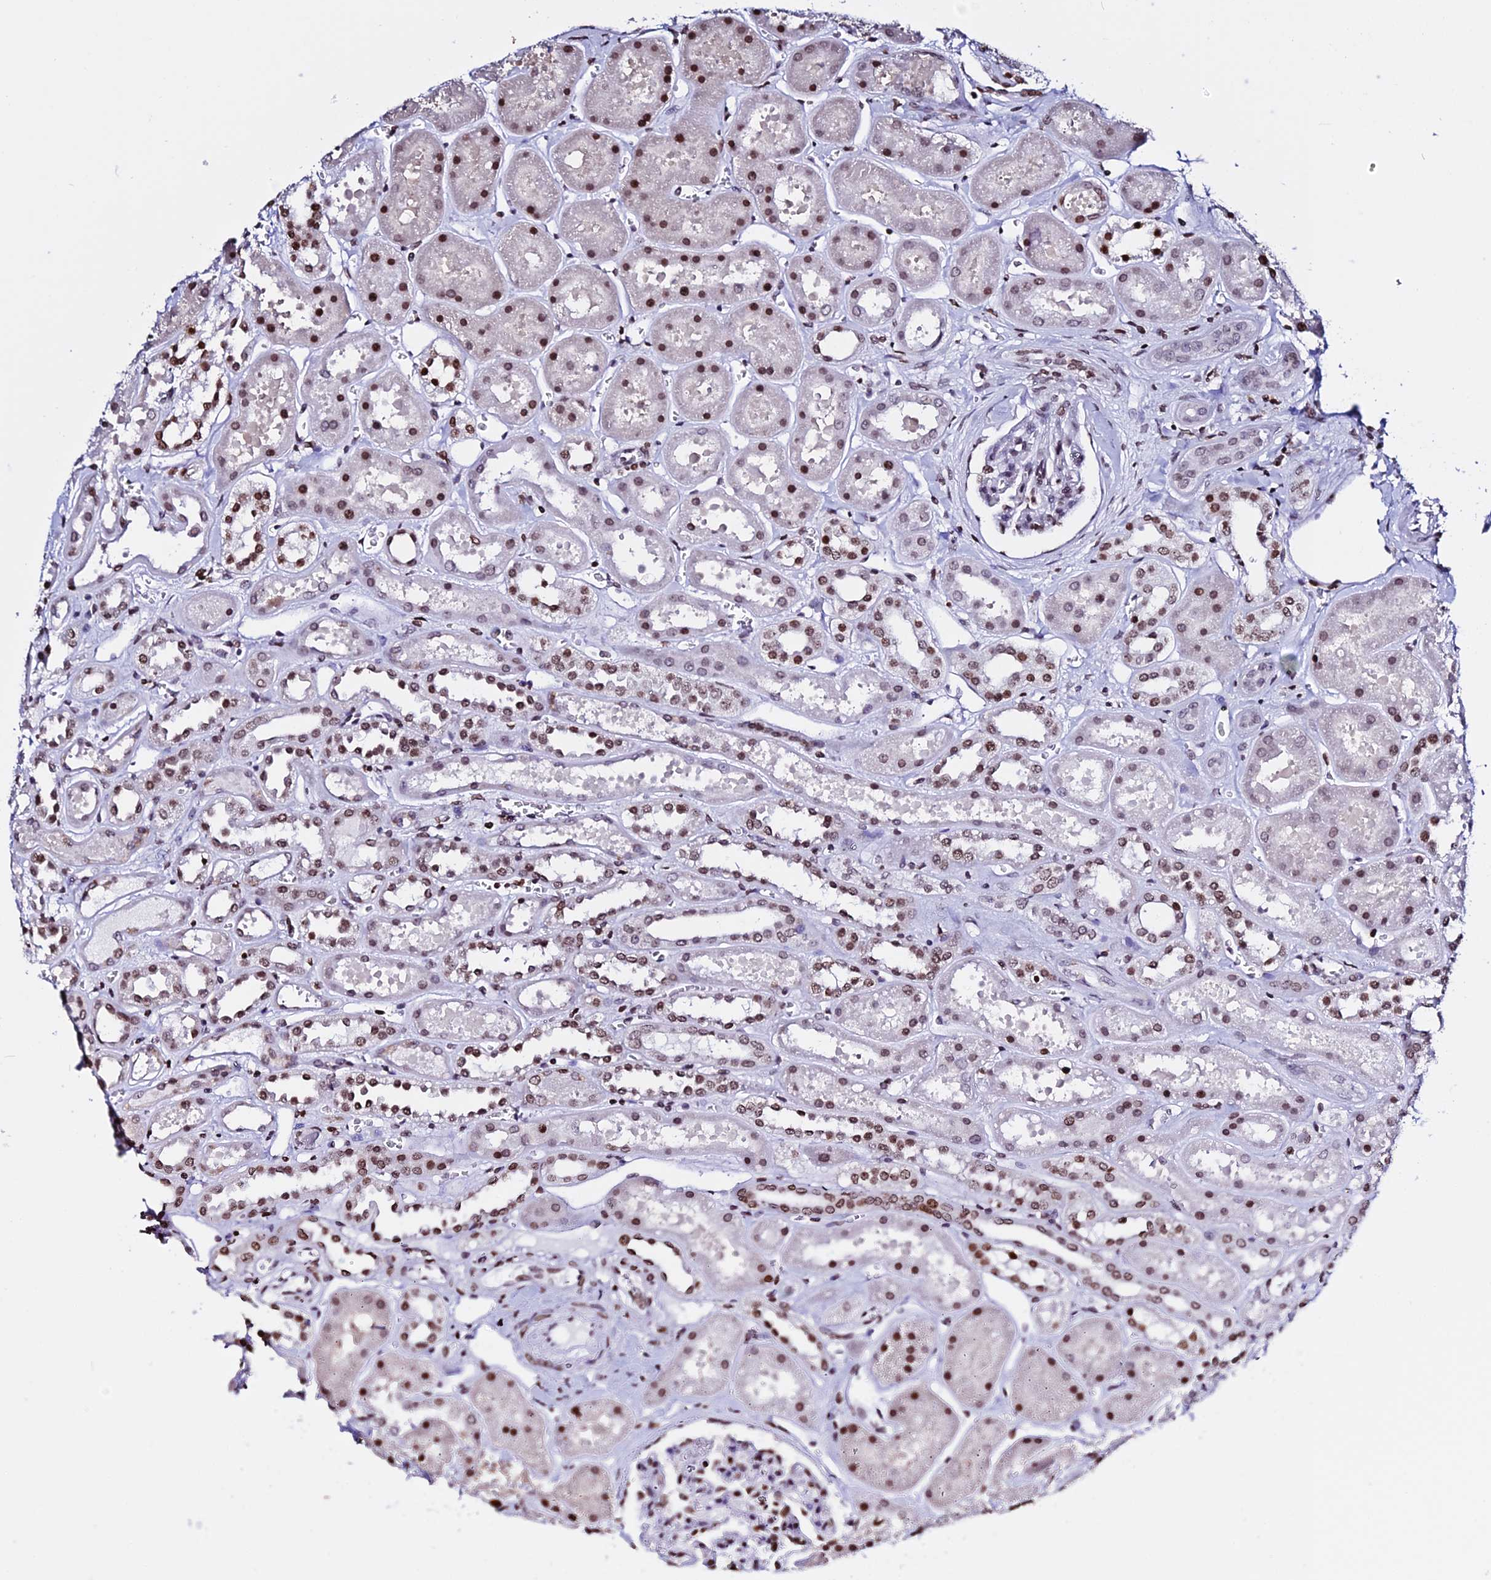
{"staining": {"intensity": "moderate", "quantity": ">75%", "location": "nuclear"}, "tissue": "kidney", "cell_type": "Cells in glomeruli", "image_type": "normal", "snomed": [{"axis": "morphology", "description": "Normal tissue, NOS"}, {"axis": "topography", "description": "Kidney"}], "caption": "IHC of benign human kidney demonstrates medium levels of moderate nuclear staining in about >75% of cells in glomeruli.", "gene": "ENSG00000282988", "patient": {"sex": "female", "age": 41}}